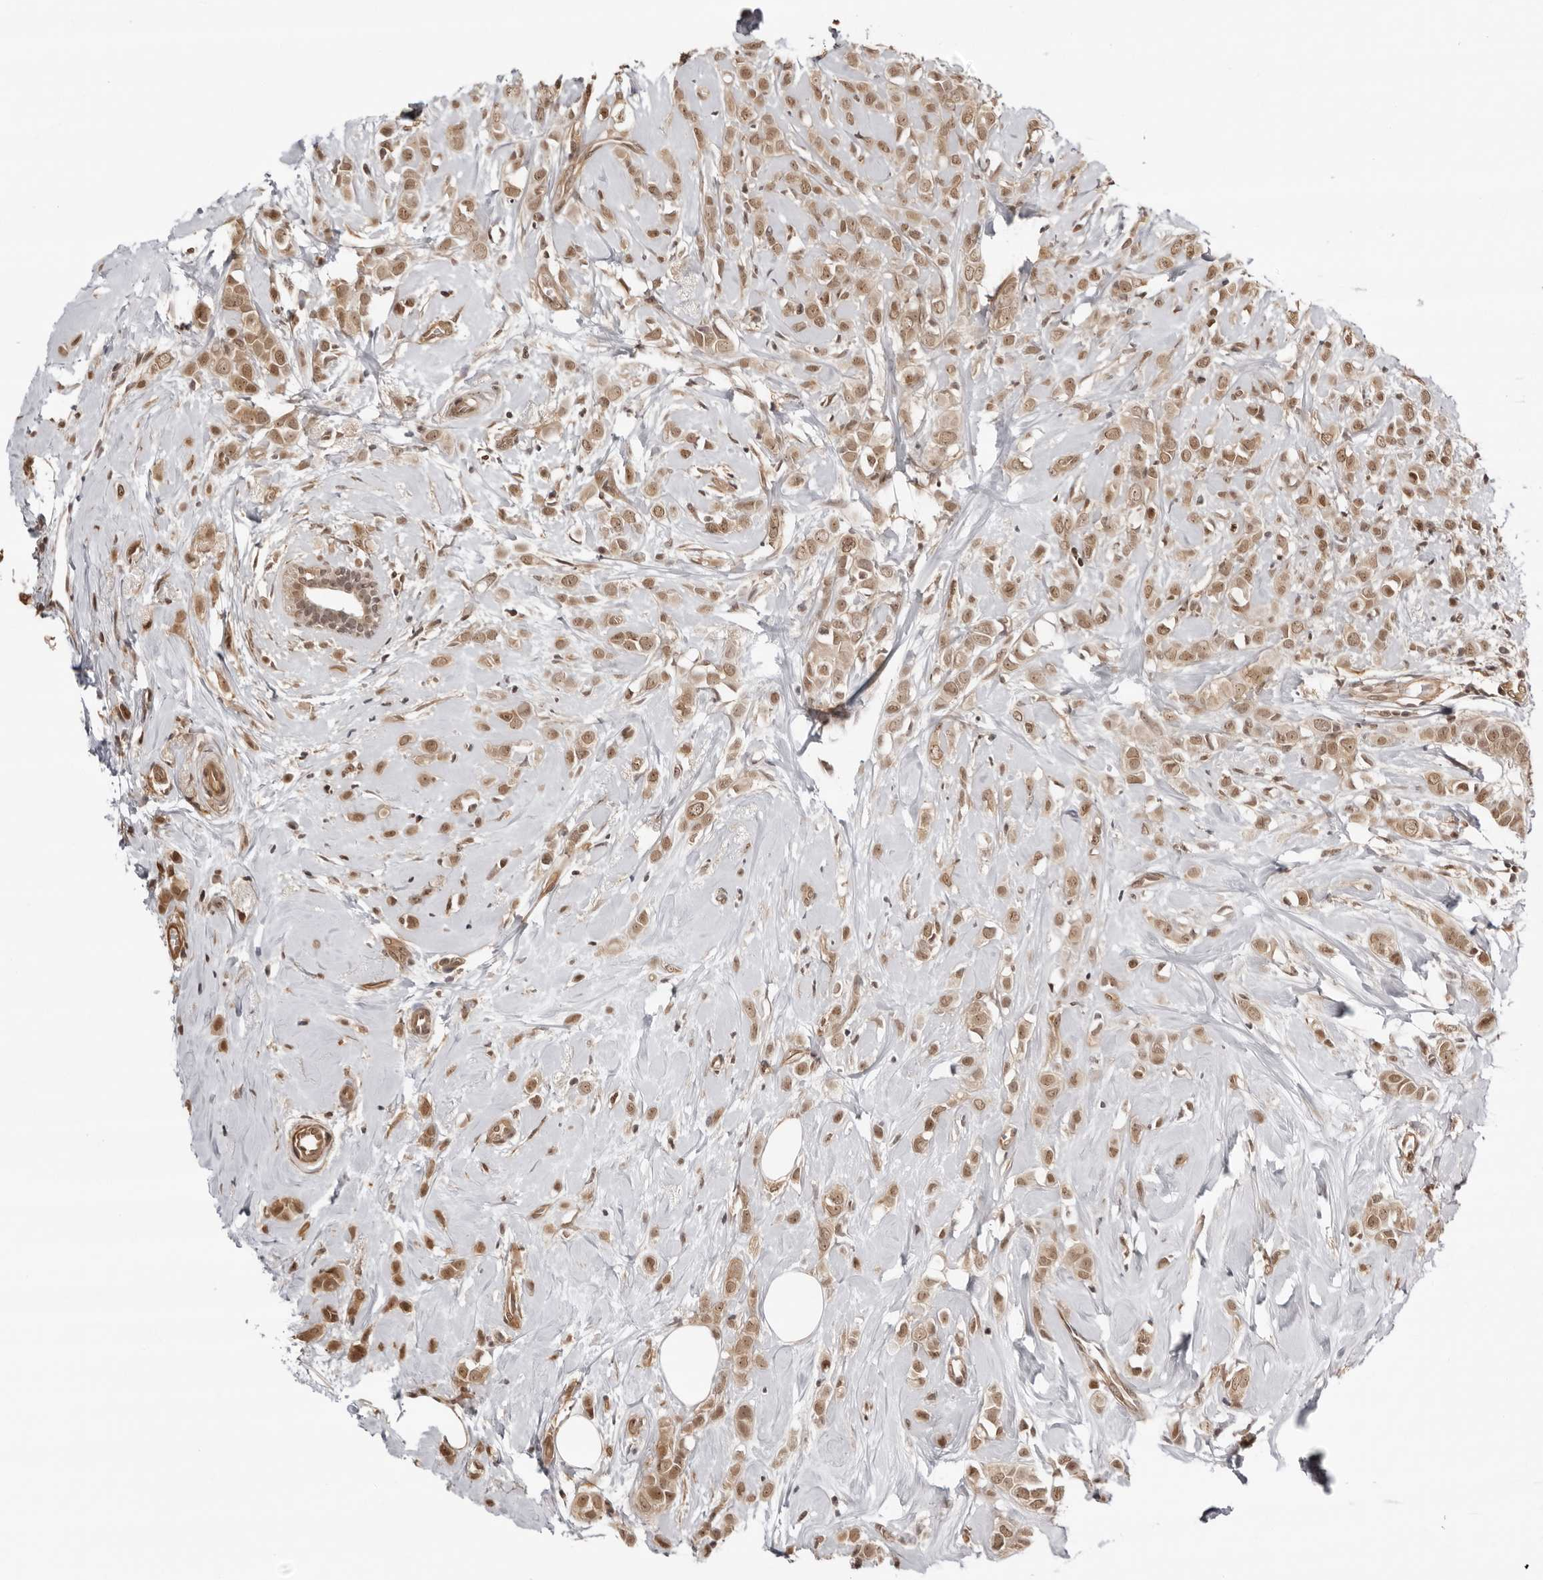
{"staining": {"intensity": "moderate", "quantity": ">75%", "location": "cytoplasmic/membranous,nuclear"}, "tissue": "breast cancer", "cell_type": "Tumor cells", "image_type": "cancer", "snomed": [{"axis": "morphology", "description": "Lobular carcinoma"}, {"axis": "topography", "description": "Breast"}], "caption": "High-magnification brightfield microscopy of breast cancer (lobular carcinoma) stained with DAB (brown) and counterstained with hematoxylin (blue). tumor cells exhibit moderate cytoplasmic/membranous and nuclear staining is appreciated in about>75% of cells.", "gene": "SDE2", "patient": {"sex": "female", "age": 47}}